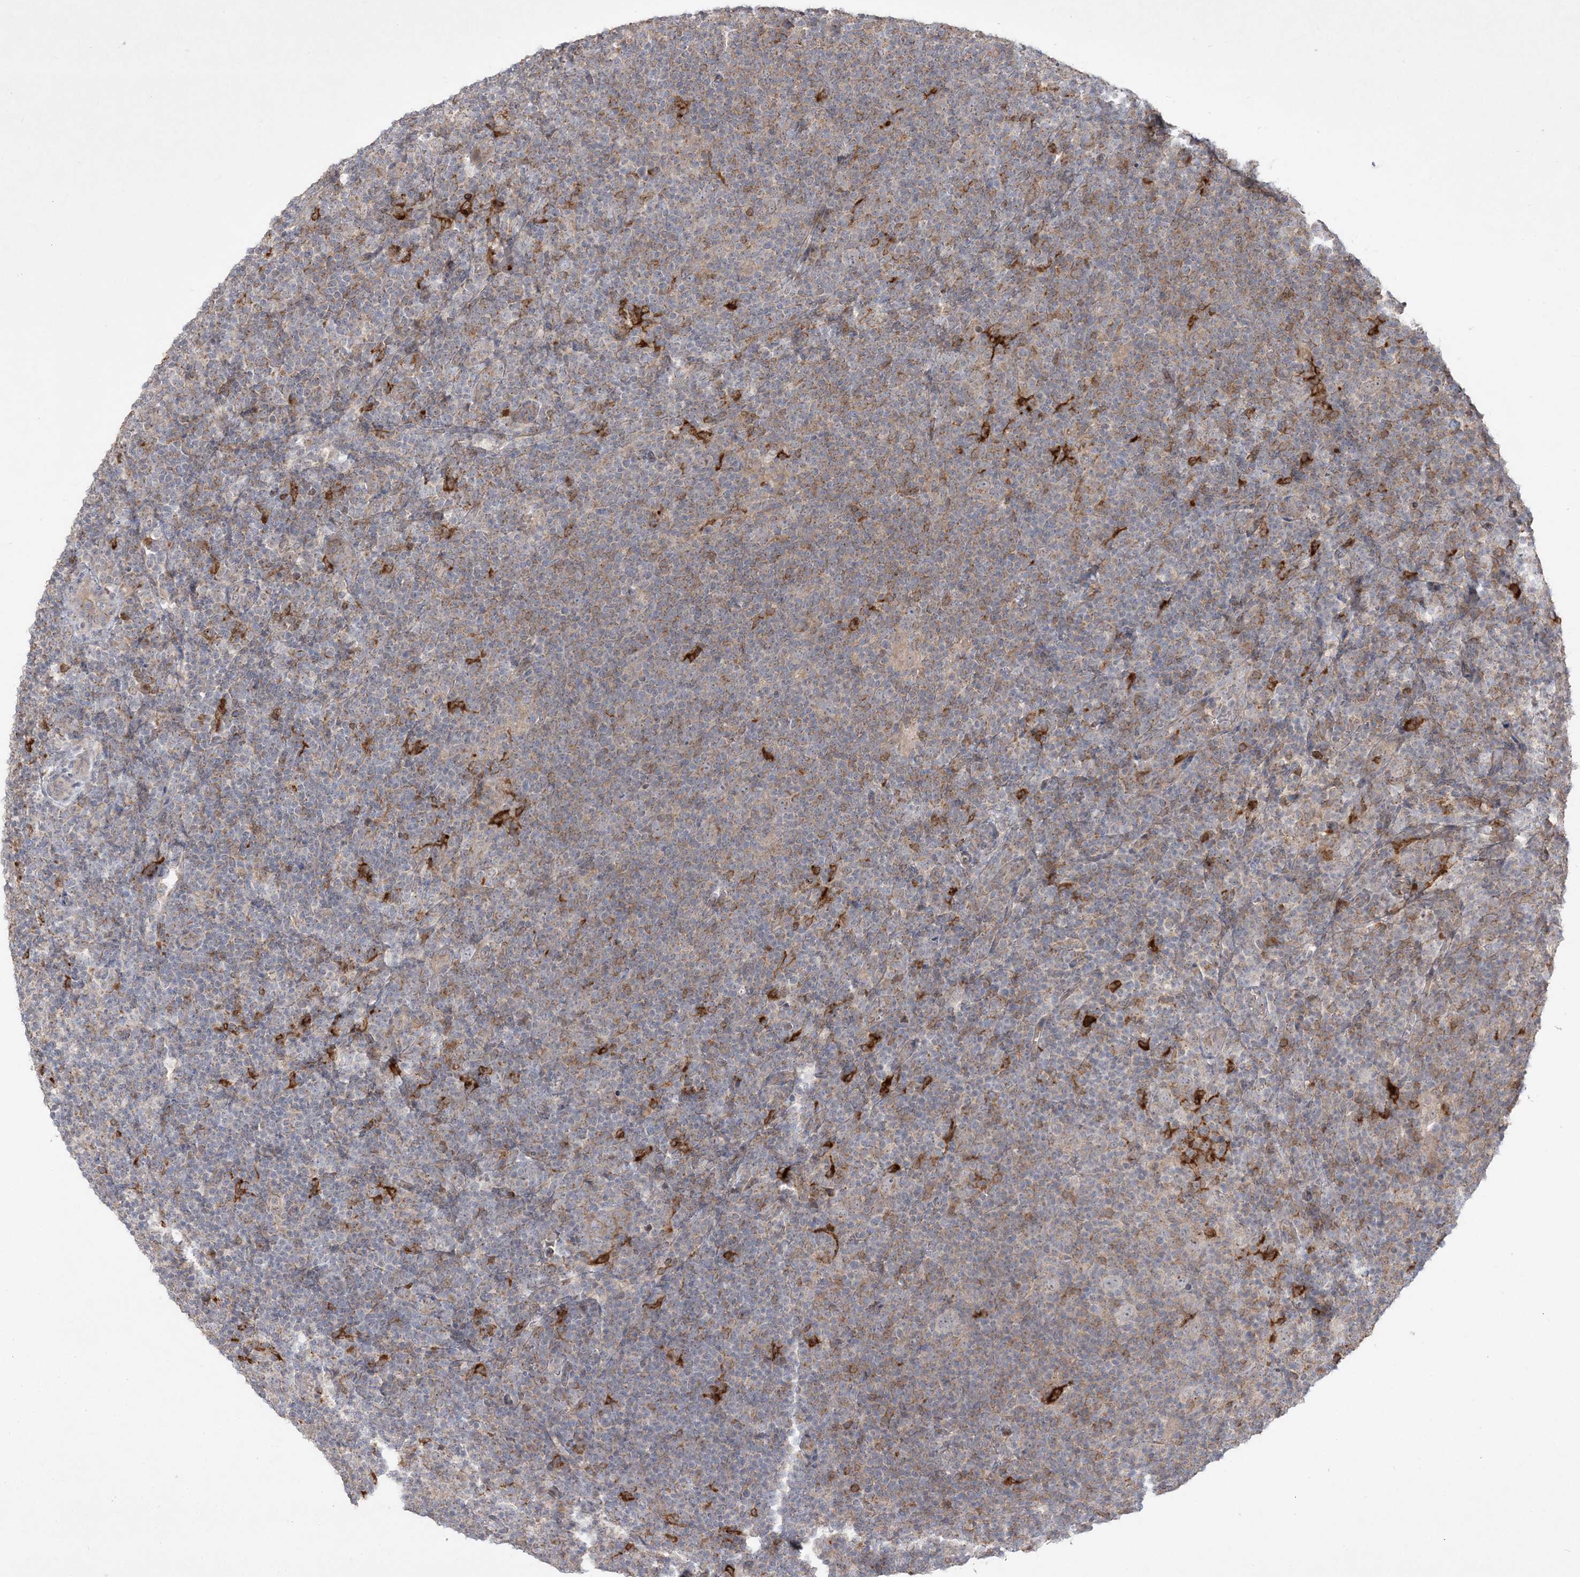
{"staining": {"intensity": "weak", "quantity": "<25%", "location": "cytoplasmic/membranous"}, "tissue": "lymphoma", "cell_type": "Tumor cells", "image_type": "cancer", "snomed": [{"axis": "morphology", "description": "Hodgkin's disease, NOS"}, {"axis": "topography", "description": "Lymph node"}], "caption": "IHC image of lymphoma stained for a protein (brown), which demonstrates no expression in tumor cells.", "gene": "CLNK", "patient": {"sex": "female", "age": 57}}